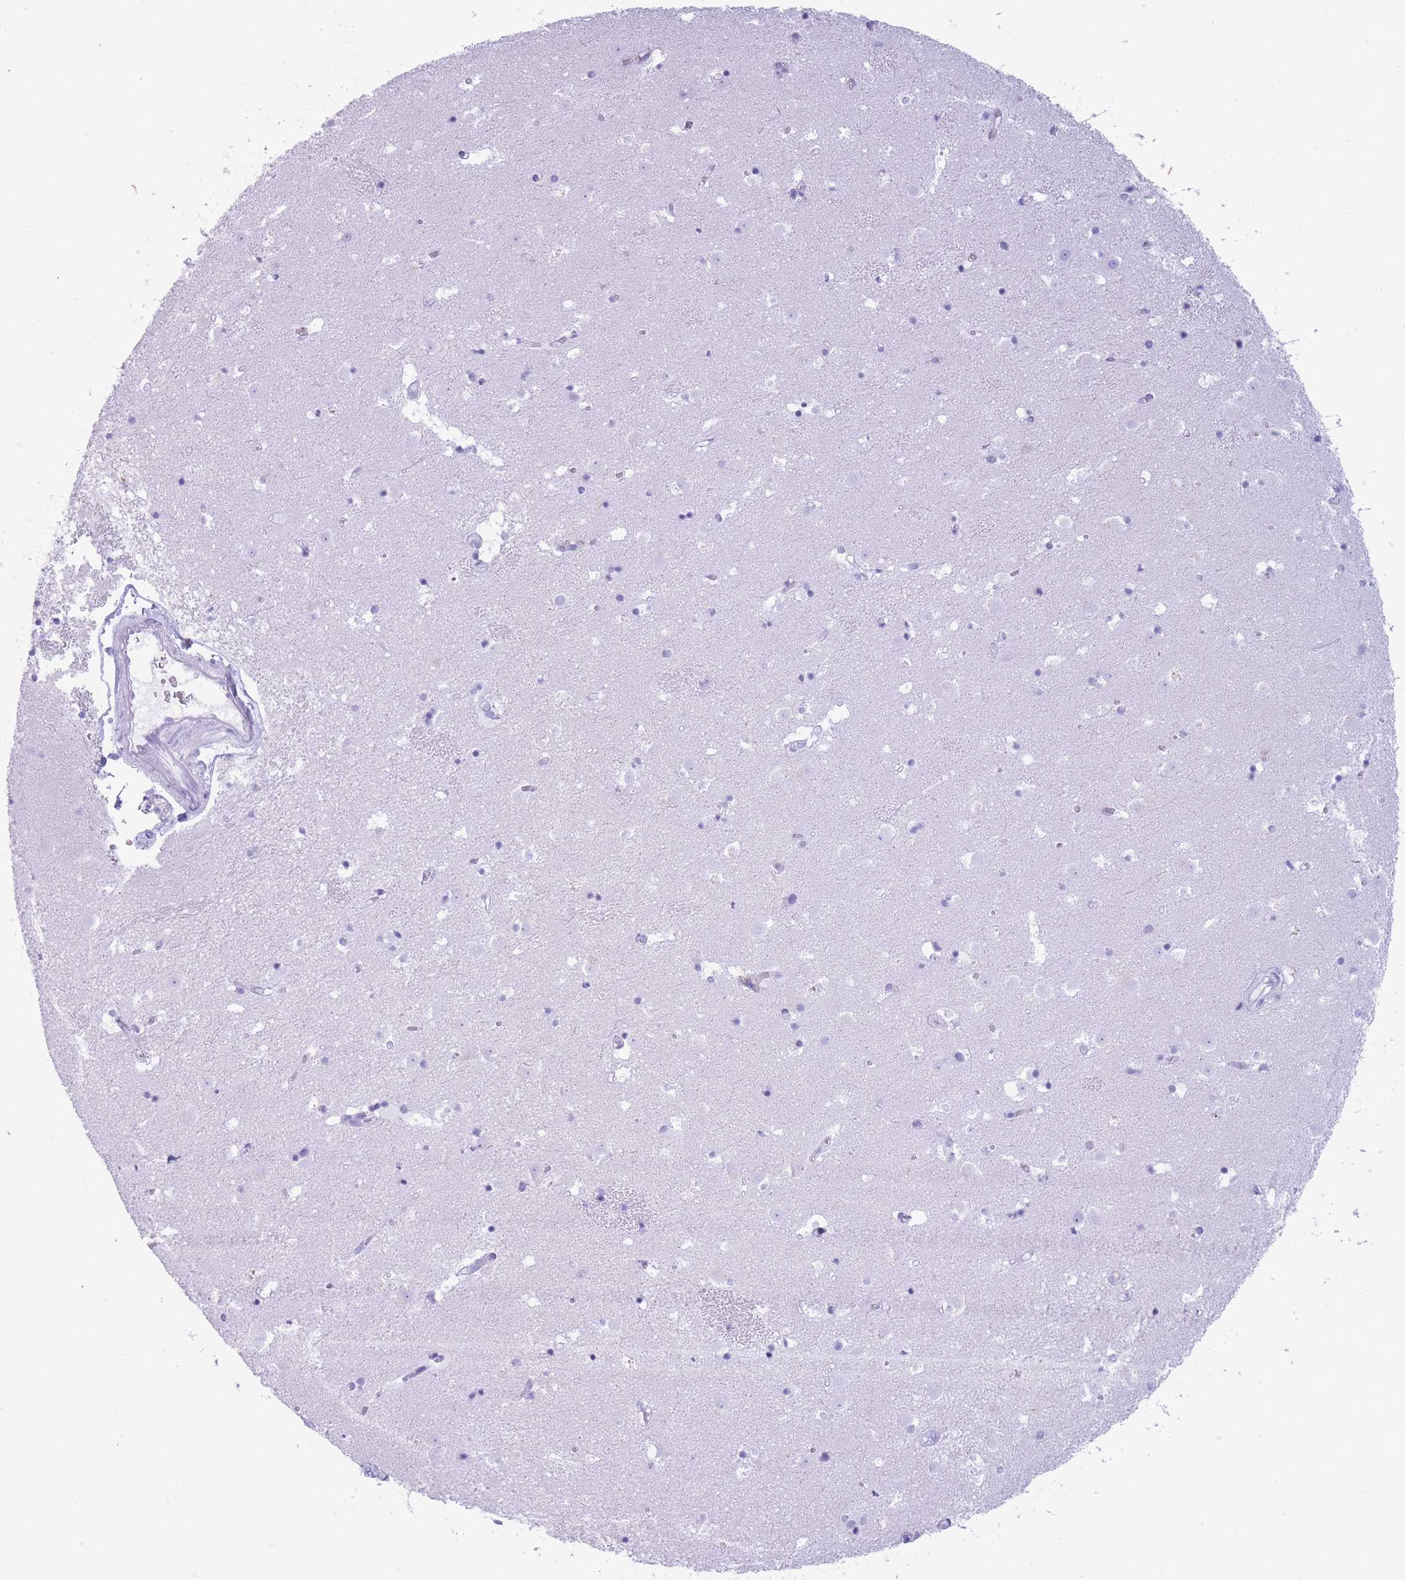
{"staining": {"intensity": "negative", "quantity": "none", "location": "none"}, "tissue": "caudate", "cell_type": "Glial cells", "image_type": "normal", "snomed": [{"axis": "morphology", "description": "Normal tissue, NOS"}, {"axis": "topography", "description": "Lateral ventricle wall"}], "caption": "Immunohistochemical staining of unremarkable caudate displays no significant expression in glial cells.", "gene": "OR4F16", "patient": {"sex": "male", "age": 25}}